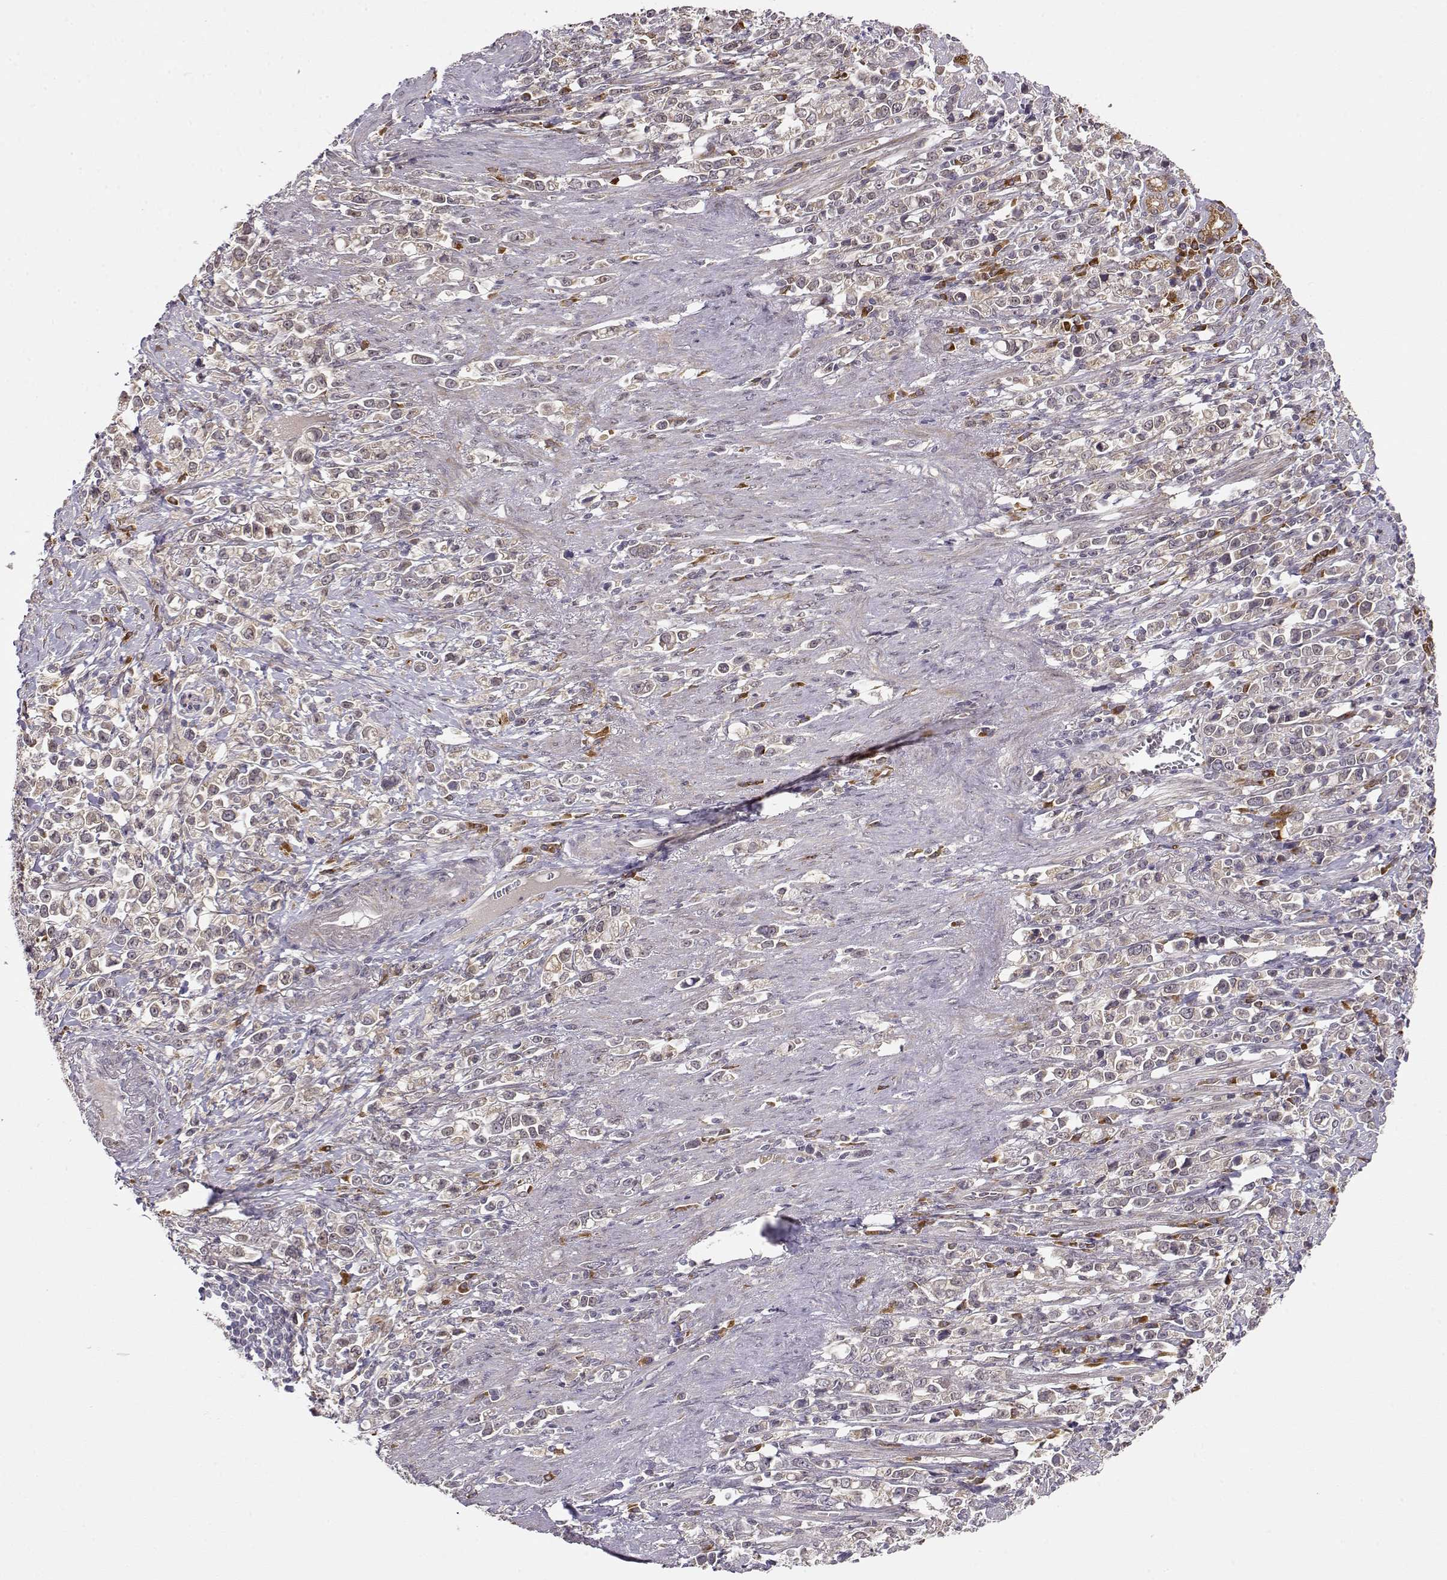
{"staining": {"intensity": "negative", "quantity": "none", "location": "none"}, "tissue": "stomach cancer", "cell_type": "Tumor cells", "image_type": "cancer", "snomed": [{"axis": "morphology", "description": "Adenocarcinoma, NOS"}, {"axis": "topography", "description": "Stomach"}], "caption": "This is an immunohistochemistry histopathology image of stomach adenocarcinoma. There is no positivity in tumor cells.", "gene": "ERGIC2", "patient": {"sex": "male", "age": 63}}